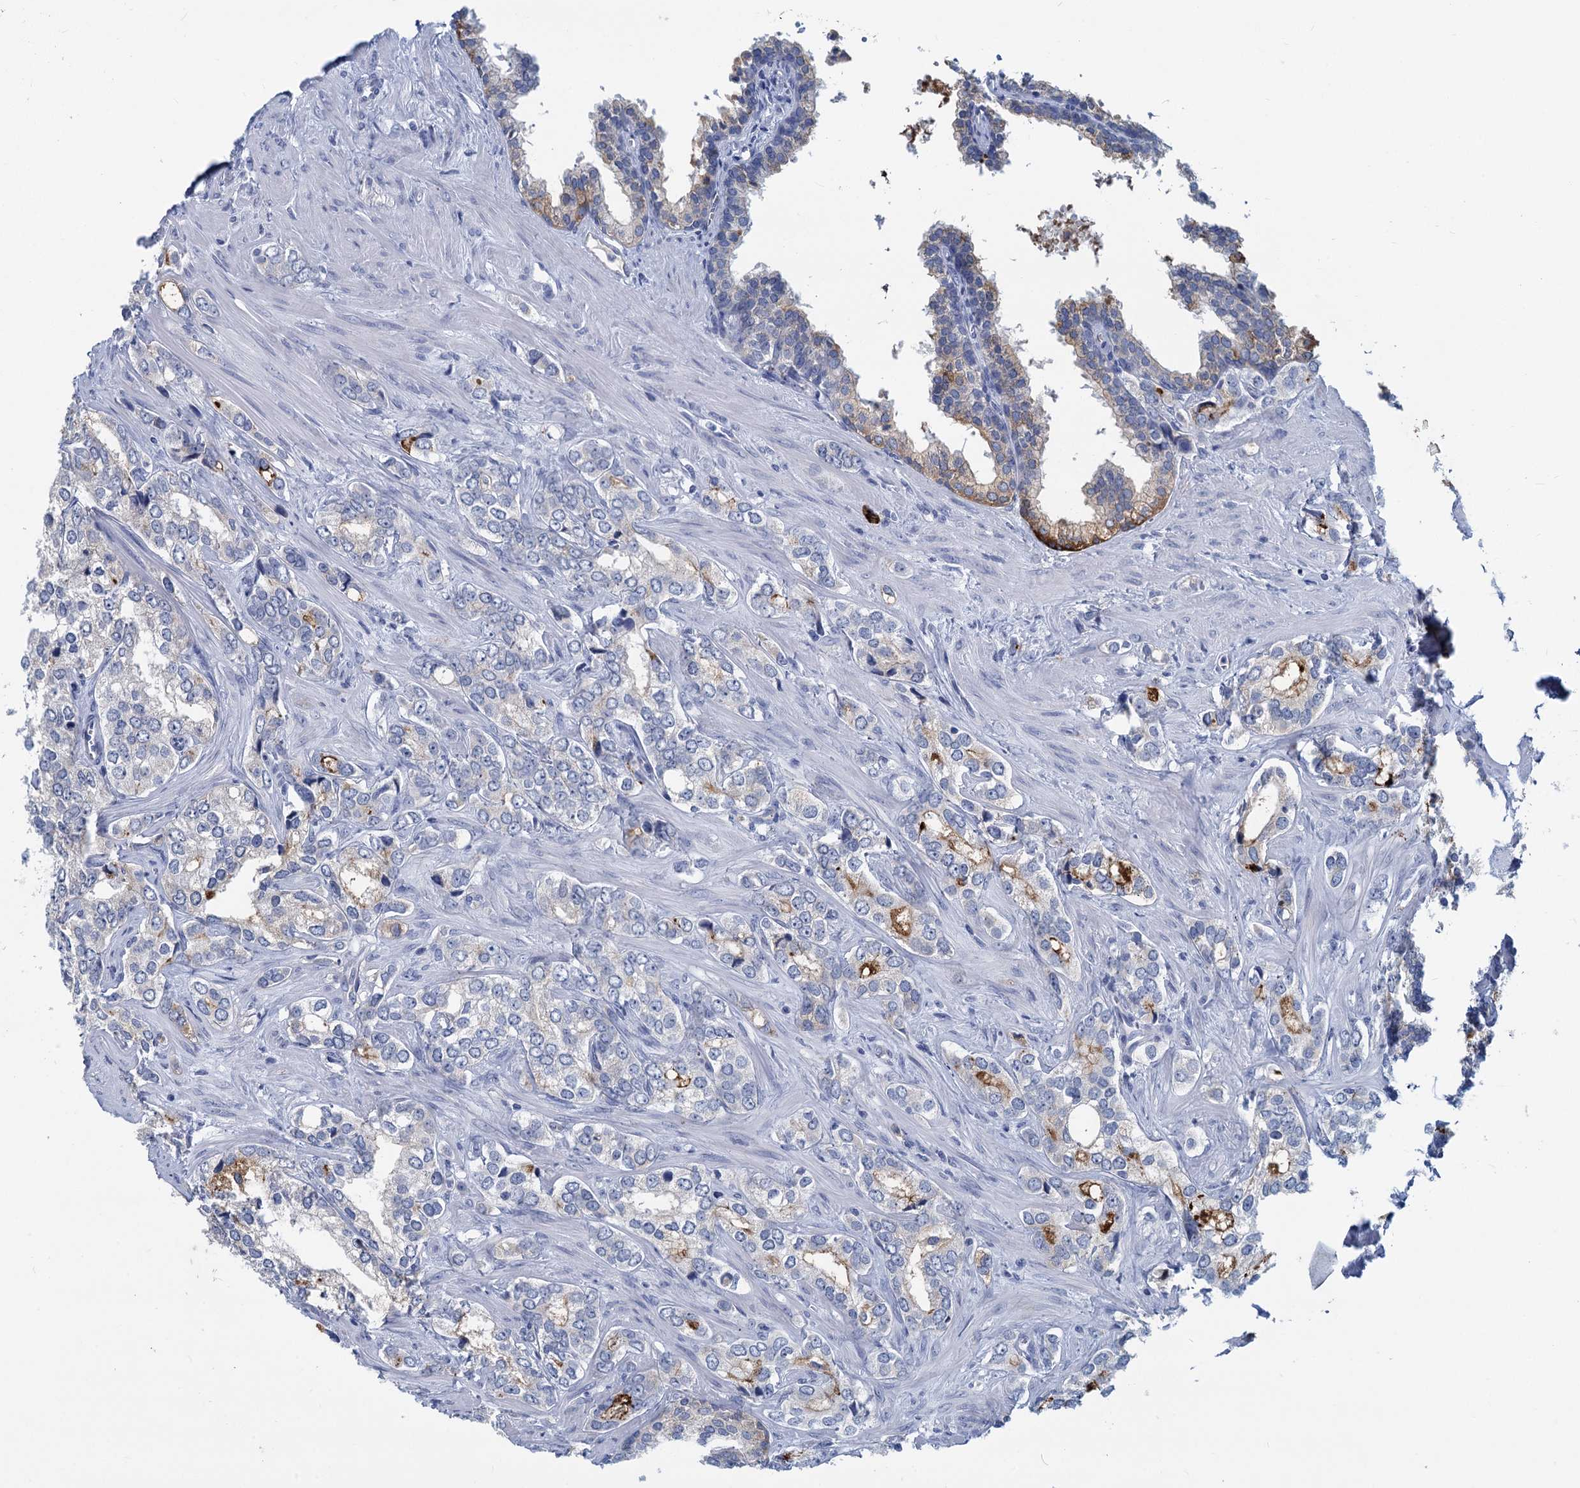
{"staining": {"intensity": "negative", "quantity": "none", "location": "none"}, "tissue": "prostate cancer", "cell_type": "Tumor cells", "image_type": "cancer", "snomed": [{"axis": "morphology", "description": "Adenocarcinoma, High grade"}, {"axis": "topography", "description": "Prostate"}], "caption": "High-grade adenocarcinoma (prostate) was stained to show a protein in brown. There is no significant expression in tumor cells.", "gene": "INSC", "patient": {"sex": "male", "age": 66}}